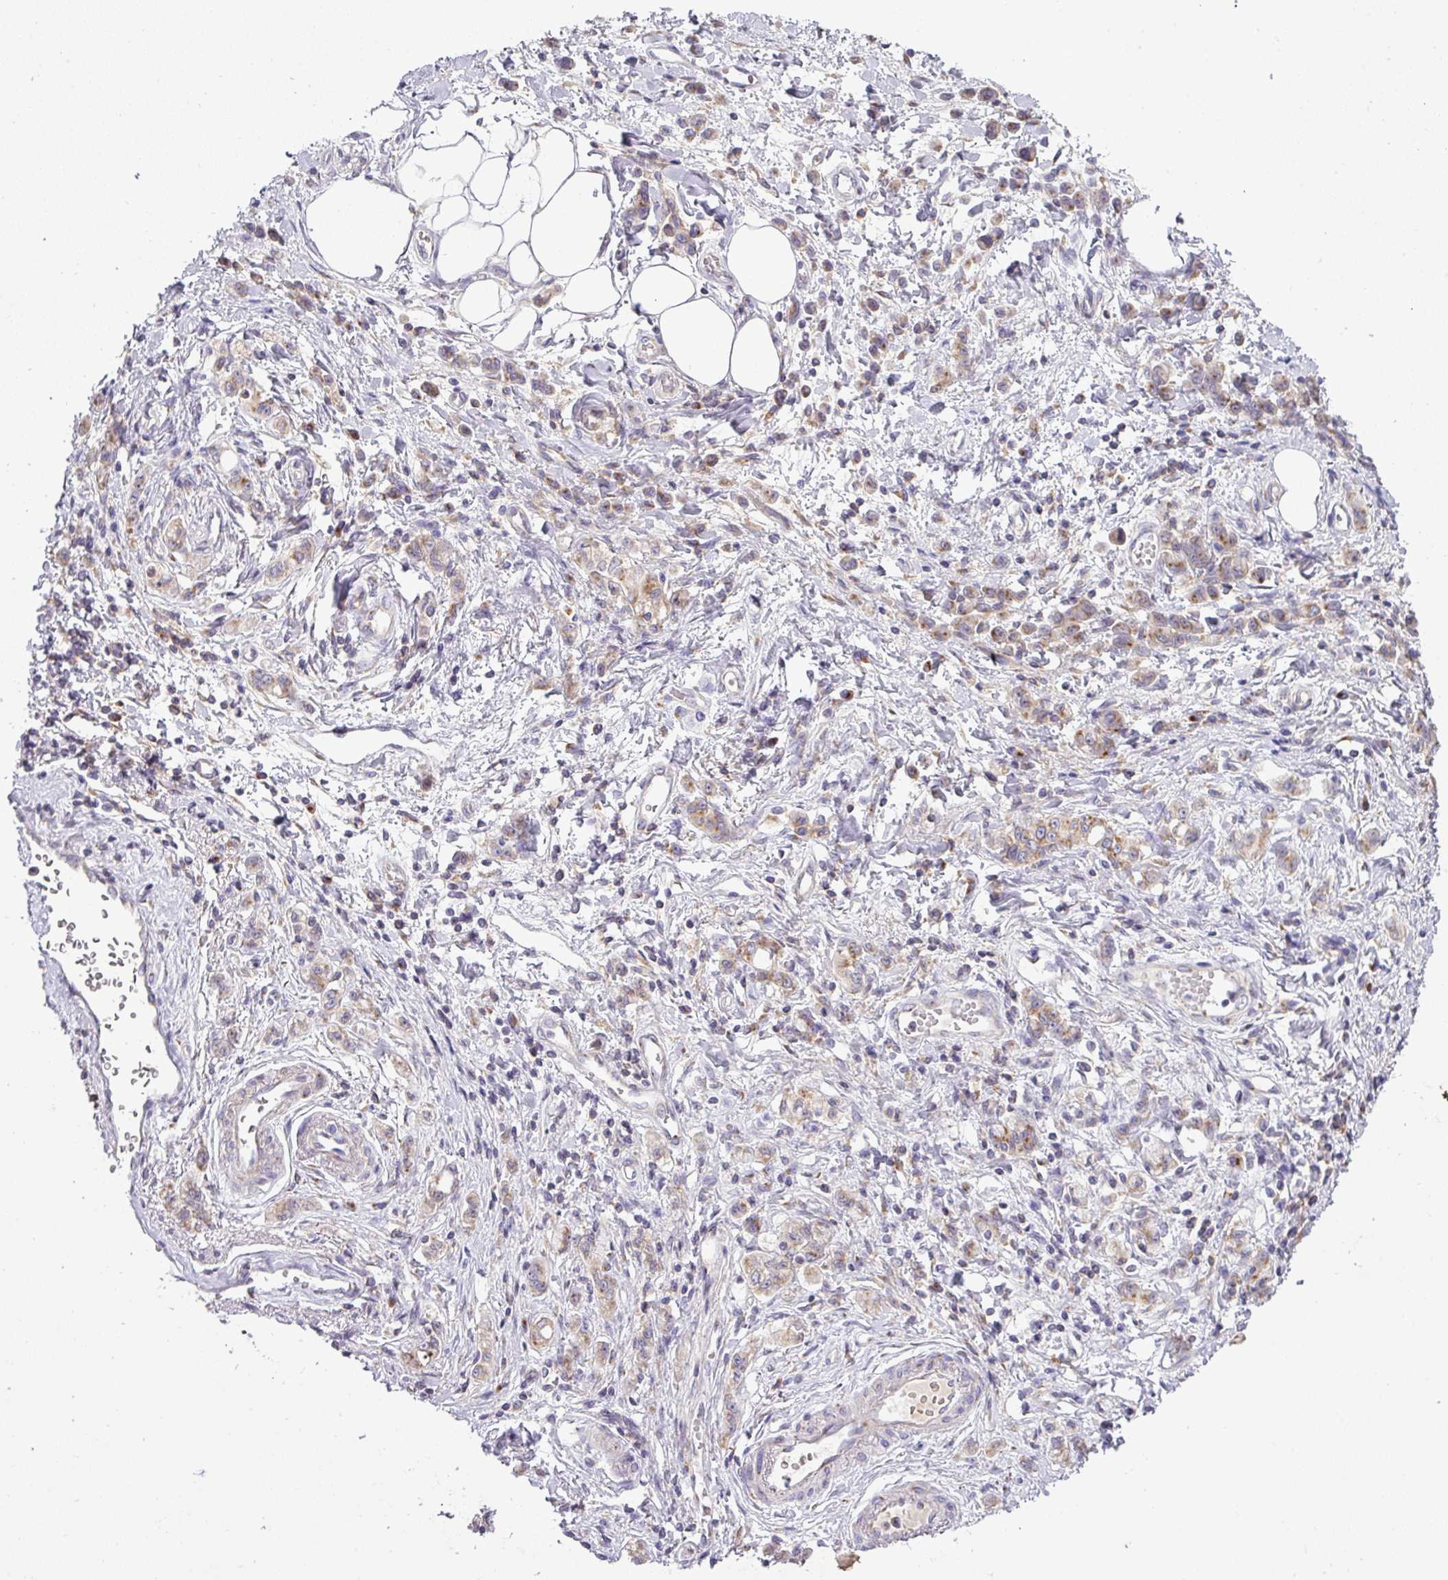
{"staining": {"intensity": "moderate", "quantity": "25%-75%", "location": "cytoplasmic/membranous"}, "tissue": "stomach cancer", "cell_type": "Tumor cells", "image_type": "cancer", "snomed": [{"axis": "morphology", "description": "Adenocarcinoma, NOS"}, {"axis": "topography", "description": "Stomach"}], "caption": "Protein expression analysis of stomach cancer displays moderate cytoplasmic/membranous staining in about 25%-75% of tumor cells.", "gene": "VTI1A", "patient": {"sex": "male", "age": 77}}